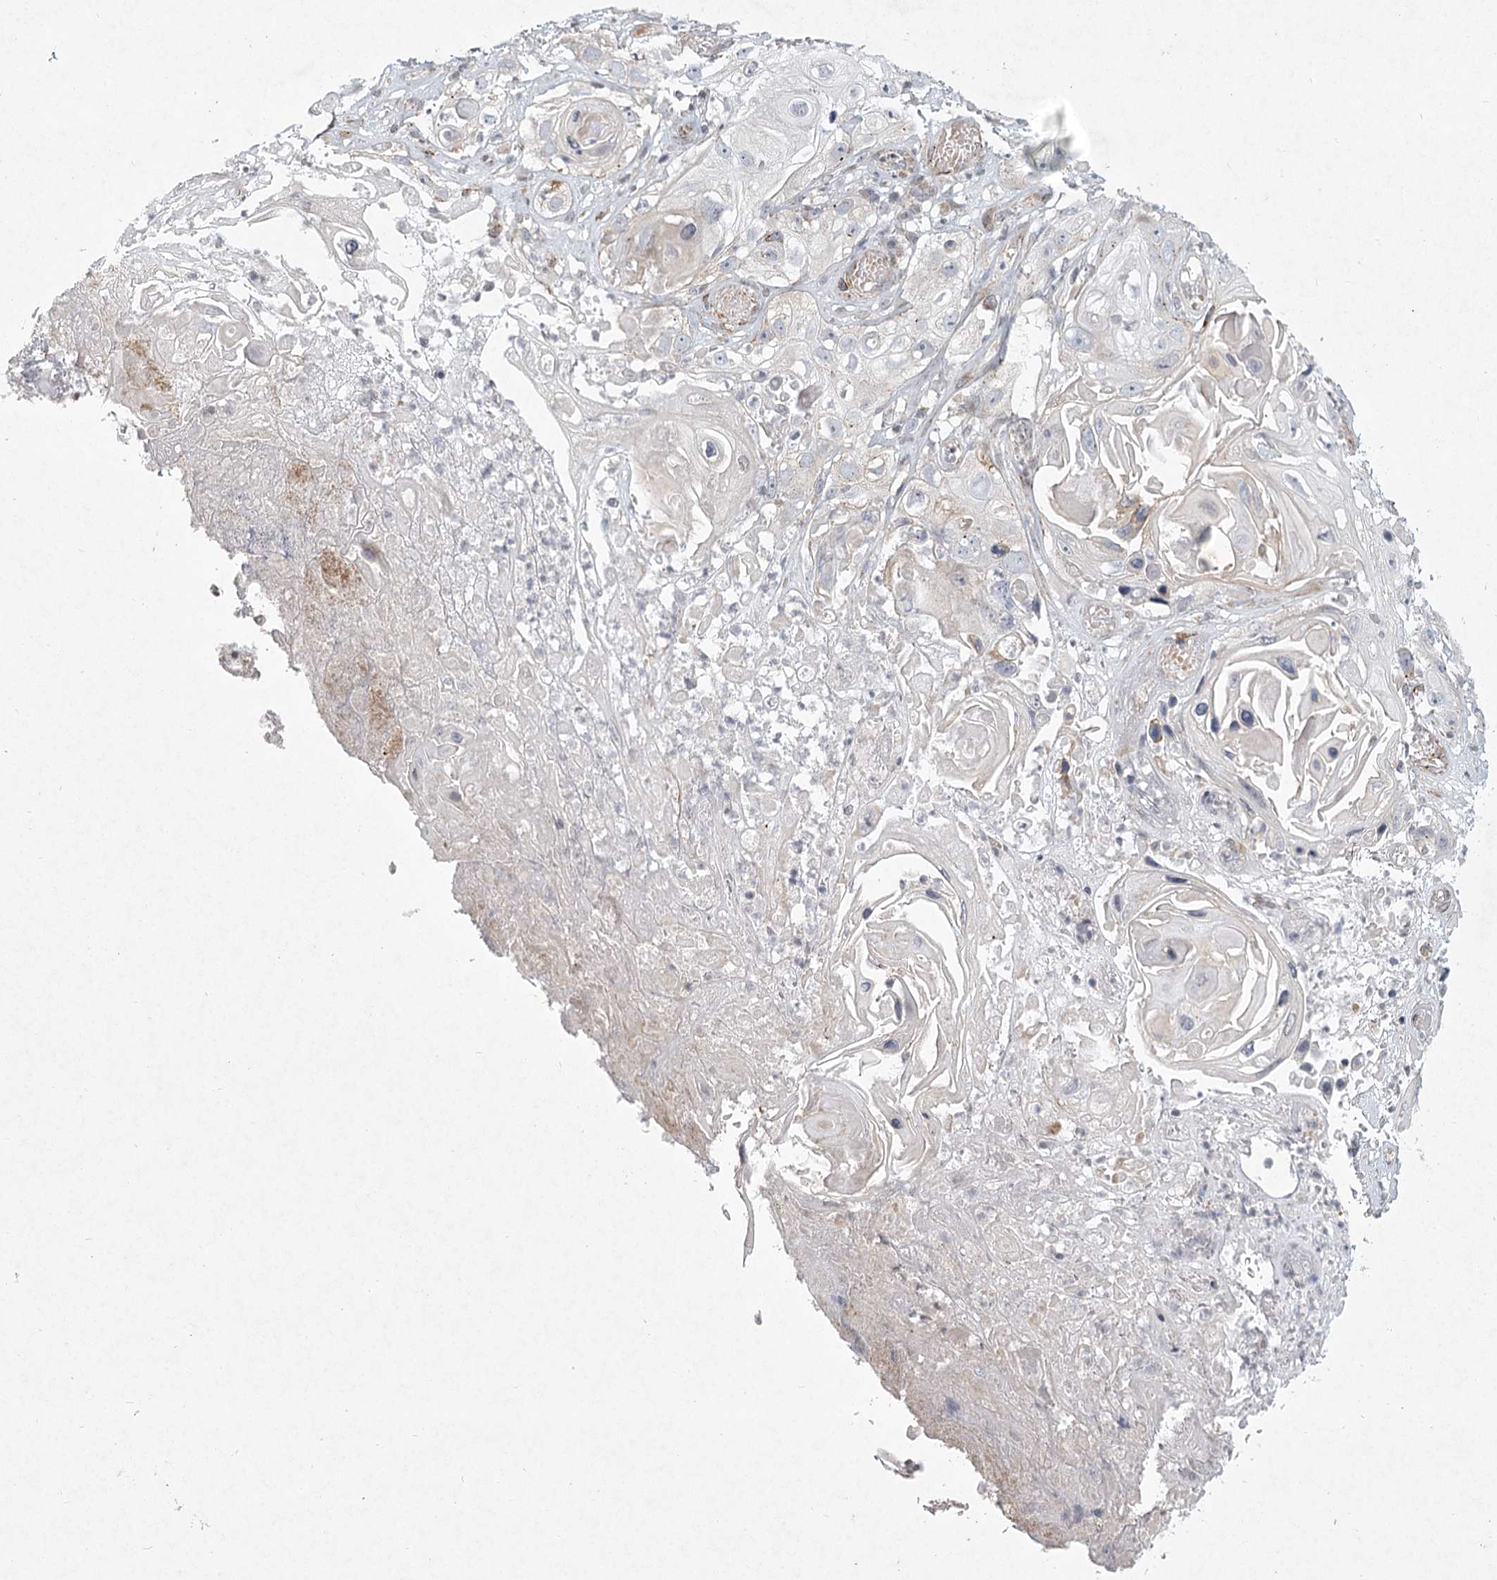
{"staining": {"intensity": "negative", "quantity": "none", "location": "none"}, "tissue": "skin cancer", "cell_type": "Tumor cells", "image_type": "cancer", "snomed": [{"axis": "morphology", "description": "Squamous cell carcinoma, NOS"}, {"axis": "topography", "description": "Skin"}], "caption": "There is no significant expression in tumor cells of skin cancer.", "gene": "MEPE", "patient": {"sex": "male", "age": 55}}